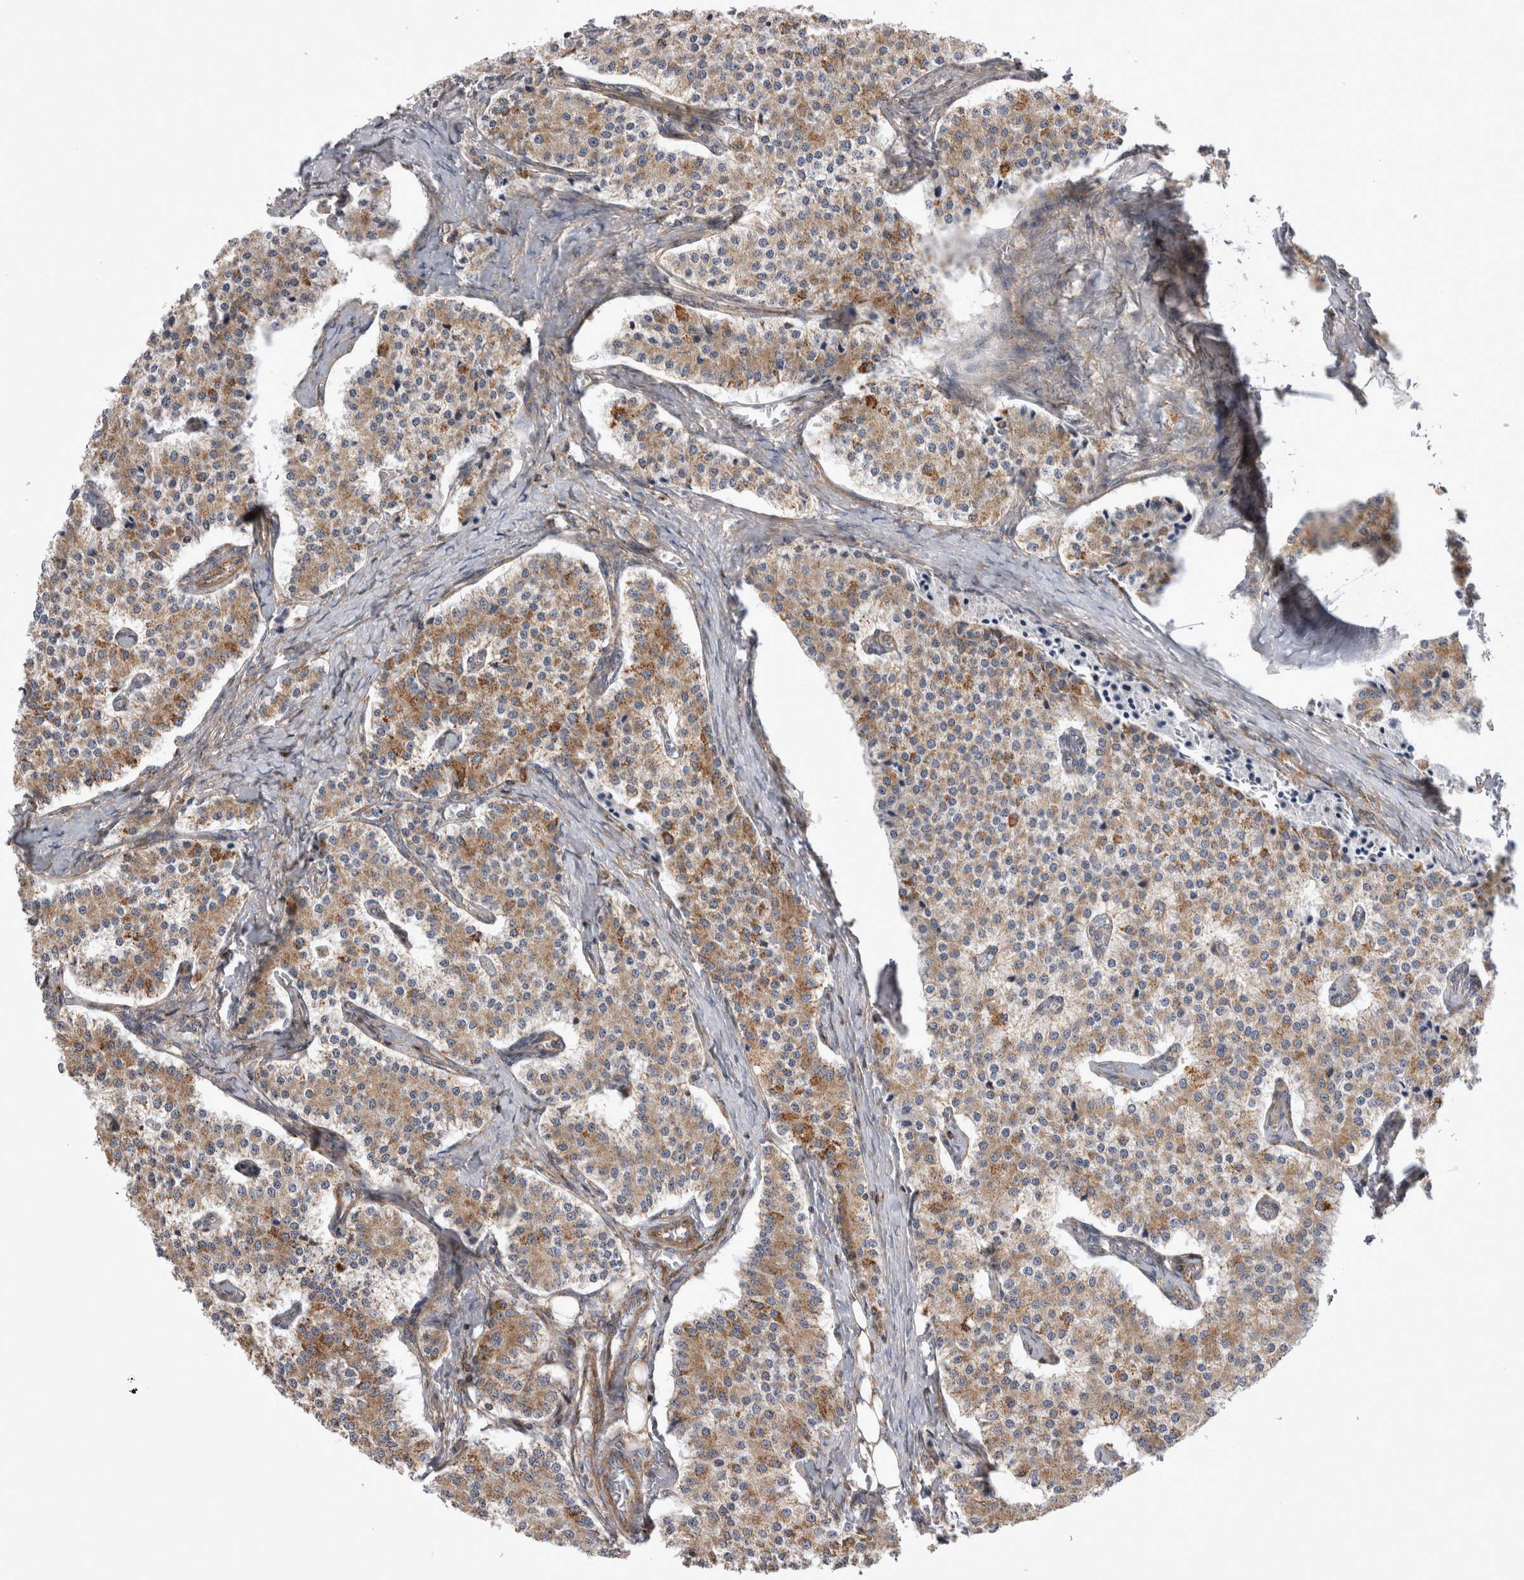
{"staining": {"intensity": "moderate", "quantity": ">75%", "location": "cytoplasmic/membranous"}, "tissue": "carcinoid", "cell_type": "Tumor cells", "image_type": "cancer", "snomed": [{"axis": "morphology", "description": "Carcinoid, malignant, NOS"}, {"axis": "topography", "description": "Colon"}], "caption": "Protein expression analysis of carcinoid demonstrates moderate cytoplasmic/membranous expression in approximately >75% of tumor cells.", "gene": "TSPOAP1", "patient": {"sex": "female", "age": 52}}